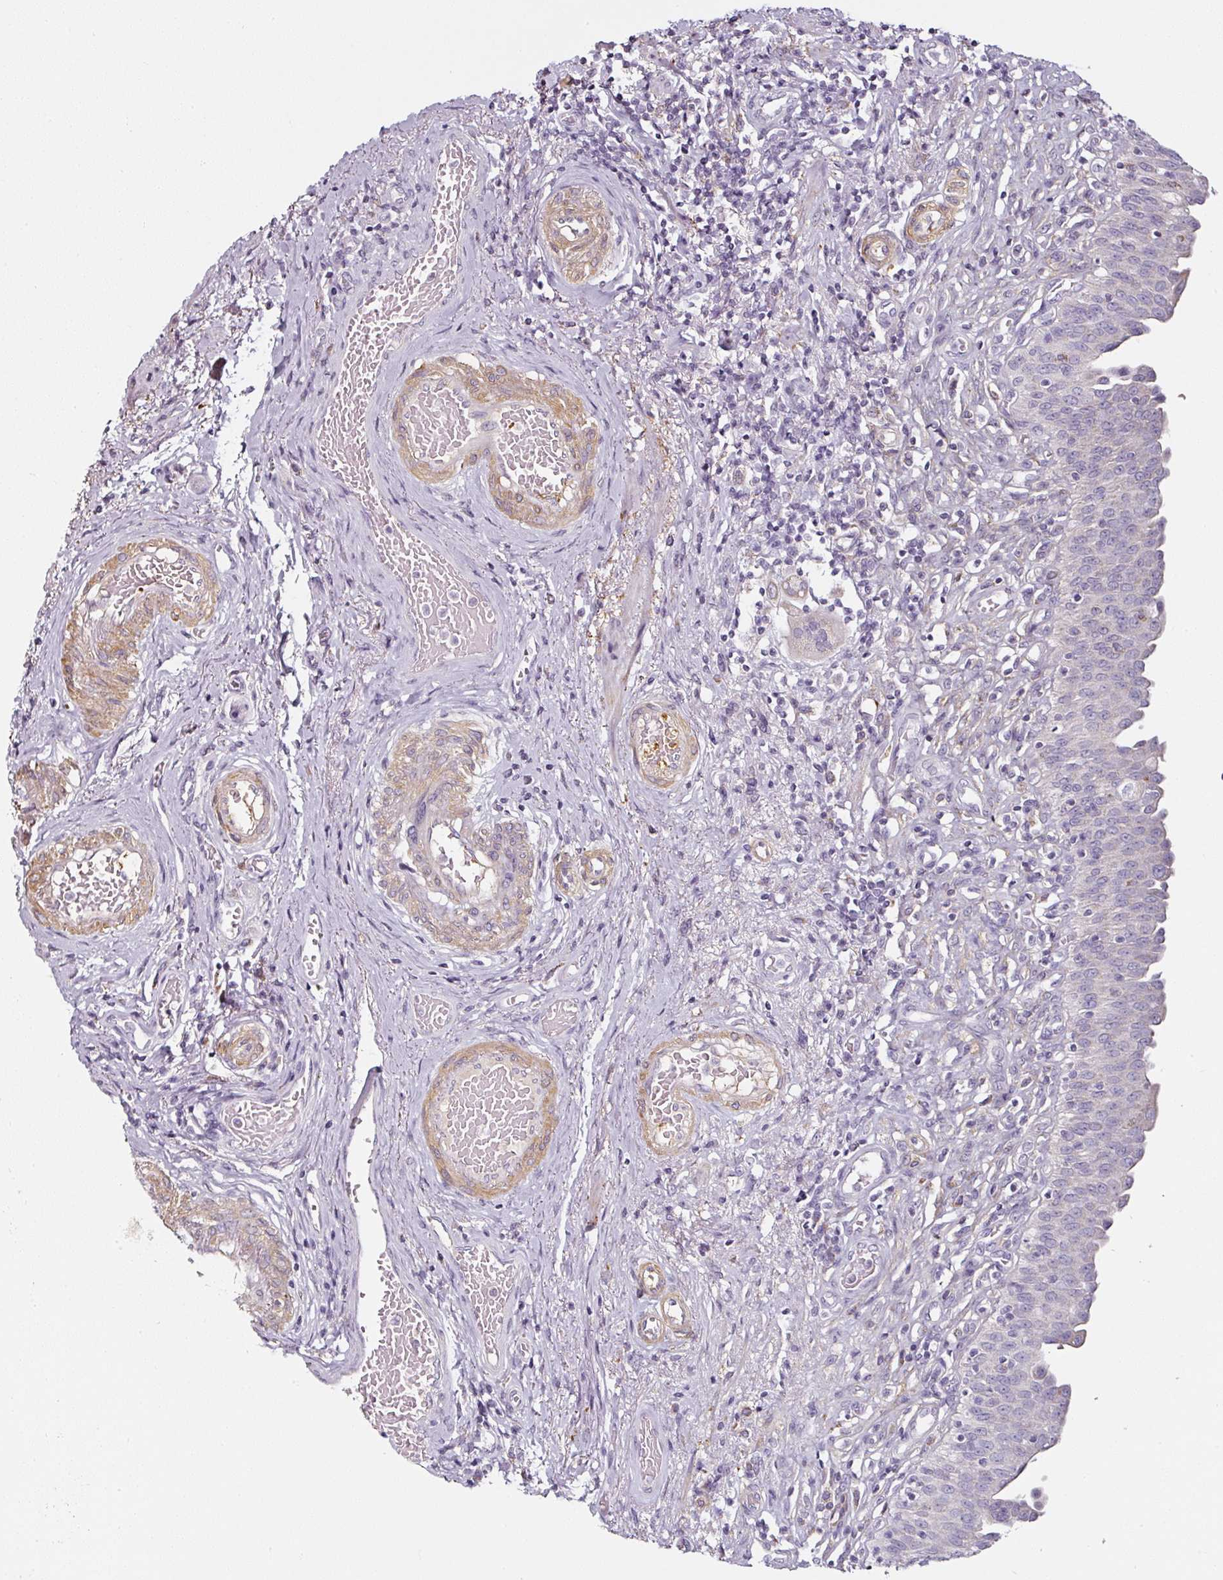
{"staining": {"intensity": "negative", "quantity": "none", "location": "none"}, "tissue": "urinary bladder", "cell_type": "Urothelial cells", "image_type": "normal", "snomed": [{"axis": "morphology", "description": "Normal tissue, NOS"}, {"axis": "topography", "description": "Urinary bladder"}], "caption": "A high-resolution histopathology image shows immunohistochemistry (IHC) staining of normal urinary bladder, which reveals no significant expression in urothelial cells.", "gene": "CAP2", "patient": {"sex": "male", "age": 71}}